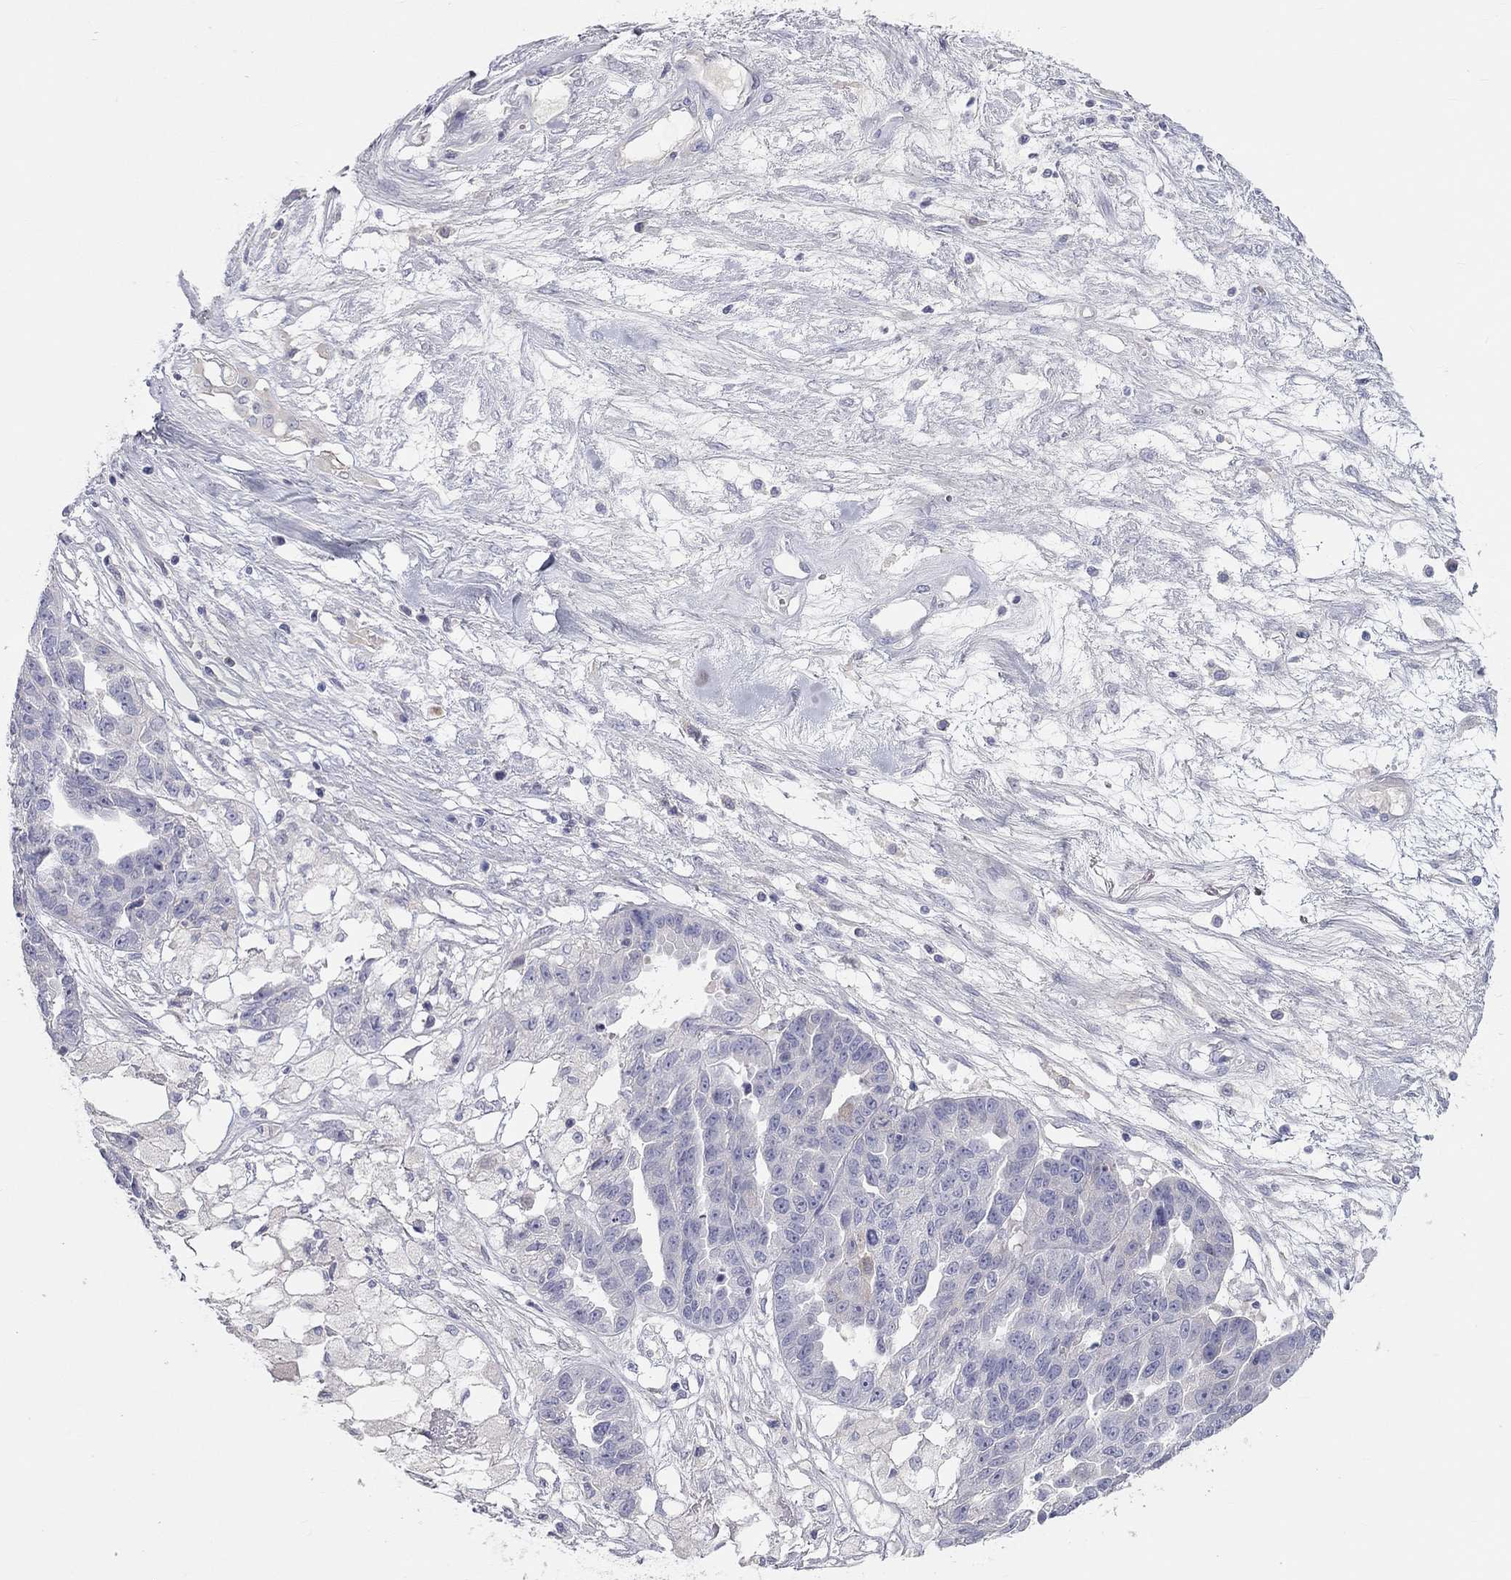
{"staining": {"intensity": "negative", "quantity": "none", "location": "none"}, "tissue": "ovarian cancer", "cell_type": "Tumor cells", "image_type": "cancer", "snomed": [{"axis": "morphology", "description": "Cystadenocarcinoma, serous, NOS"}, {"axis": "topography", "description": "Ovary"}], "caption": "The photomicrograph reveals no staining of tumor cells in ovarian cancer.", "gene": "ST7L", "patient": {"sex": "female", "age": 87}}